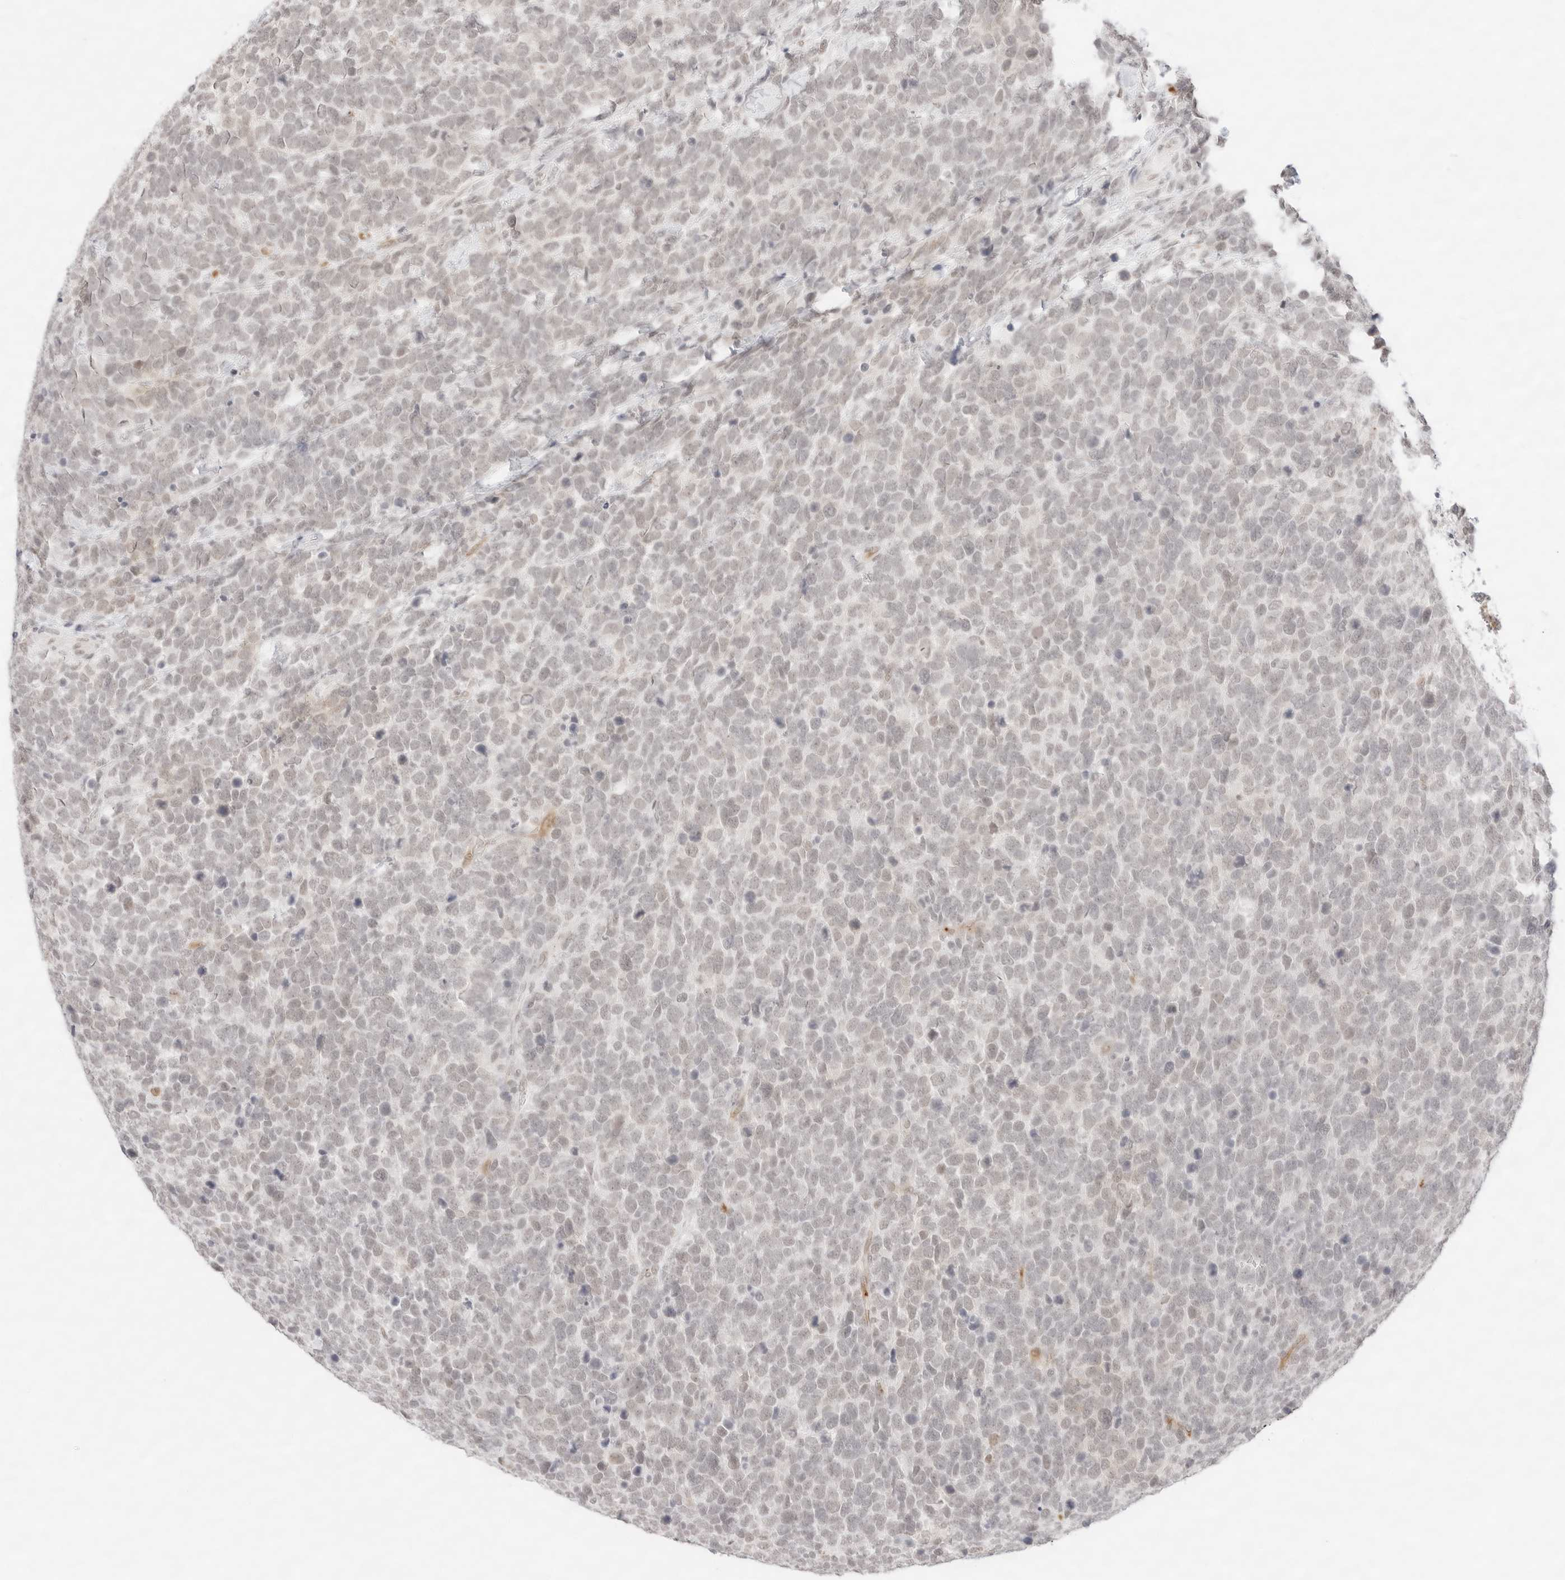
{"staining": {"intensity": "negative", "quantity": "none", "location": "none"}, "tissue": "urothelial cancer", "cell_type": "Tumor cells", "image_type": "cancer", "snomed": [{"axis": "morphology", "description": "Urothelial carcinoma, High grade"}, {"axis": "topography", "description": "Urinary bladder"}], "caption": "Human high-grade urothelial carcinoma stained for a protein using IHC shows no positivity in tumor cells.", "gene": "GNAS", "patient": {"sex": "female", "age": 82}}